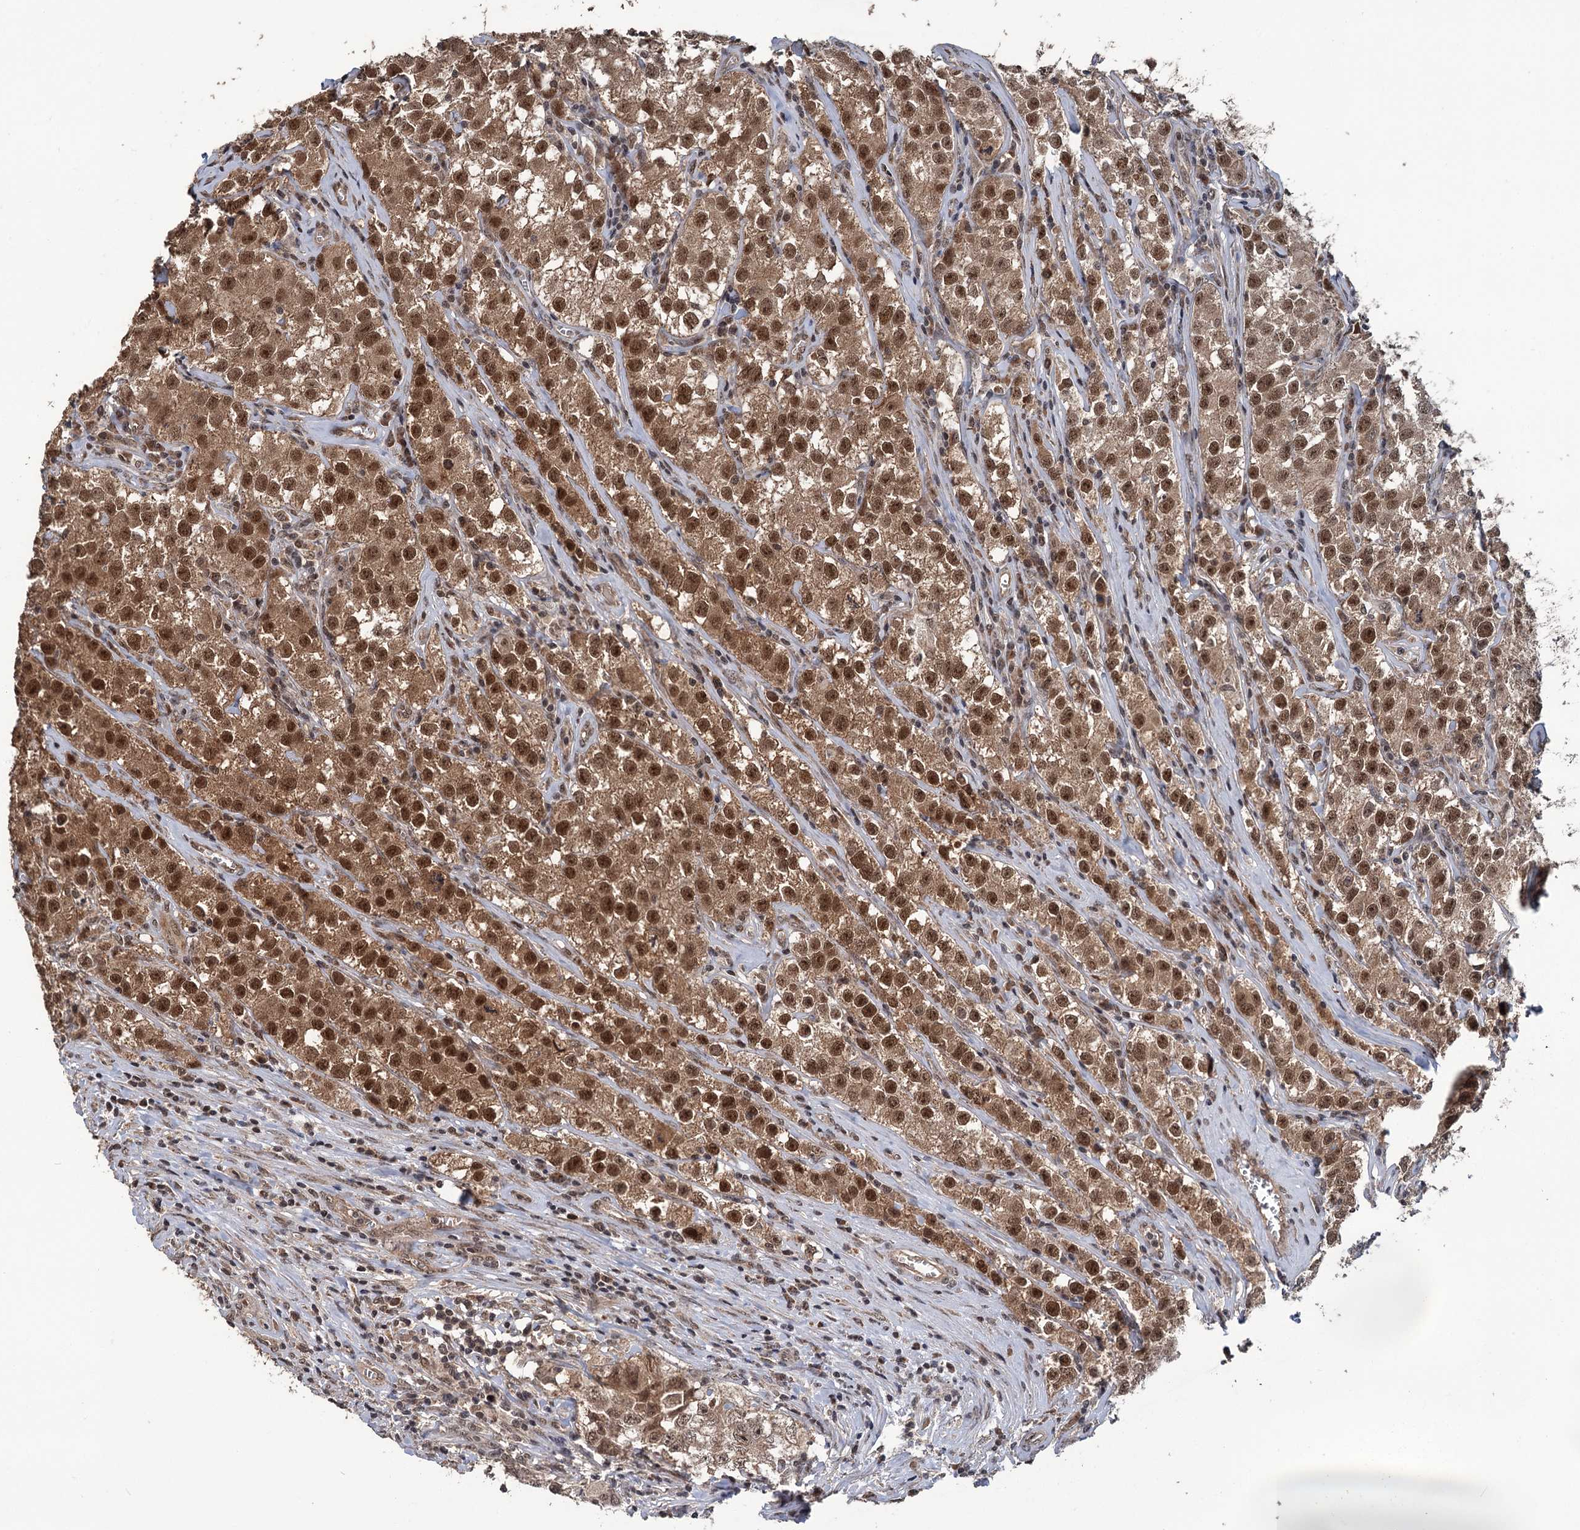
{"staining": {"intensity": "moderate", "quantity": ">75%", "location": "cytoplasmic/membranous,nuclear"}, "tissue": "testis cancer", "cell_type": "Tumor cells", "image_type": "cancer", "snomed": [{"axis": "morphology", "description": "Seminoma, NOS"}, {"axis": "morphology", "description": "Carcinoma, Embryonal, NOS"}, {"axis": "topography", "description": "Testis"}], "caption": "A photomicrograph showing moderate cytoplasmic/membranous and nuclear expression in about >75% of tumor cells in testis embryonal carcinoma, as visualized by brown immunohistochemical staining.", "gene": "KANSL2", "patient": {"sex": "male", "age": 43}}